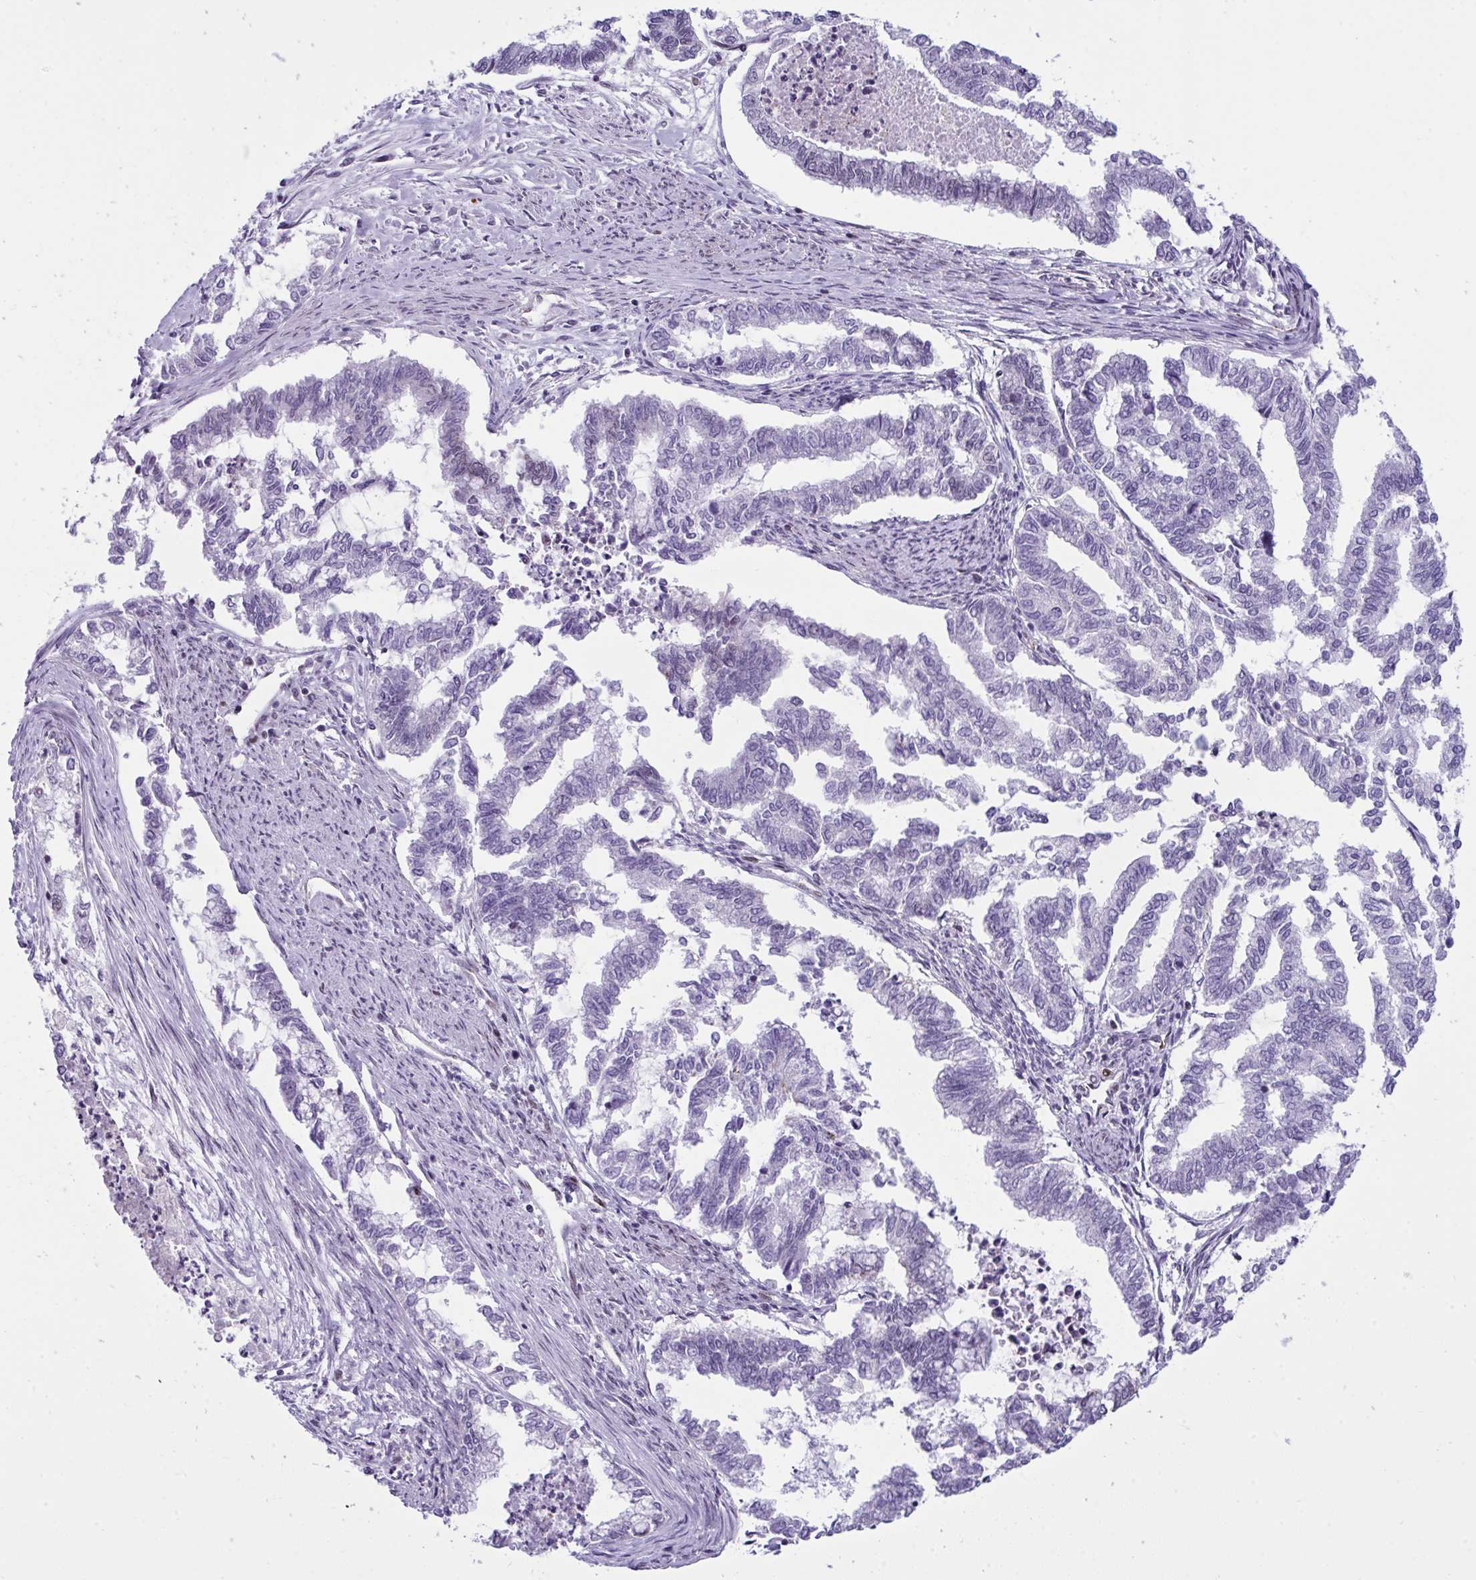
{"staining": {"intensity": "negative", "quantity": "none", "location": "none"}, "tissue": "endometrial cancer", "cell_type": "Tumor cells", "image_type": "cancer", "snomed": [{"axis": "morphology", "description": "Adenocarcinoma, NOS"}, {"axis": "topography", "description": "Endometrium"}], "caption": "Immunohistochemical staining of endometrial cancer (adenocarcinoma) displays no significant staining in tumor cells. Brightfield microscopy of IHC stained with DAB (3,3'-diaminobenzidine) (brown) and hematoxylin (blue), captured at high magnification.", "gene": "ZFHX3", "patient": {"sex": "female", "age": 79}}